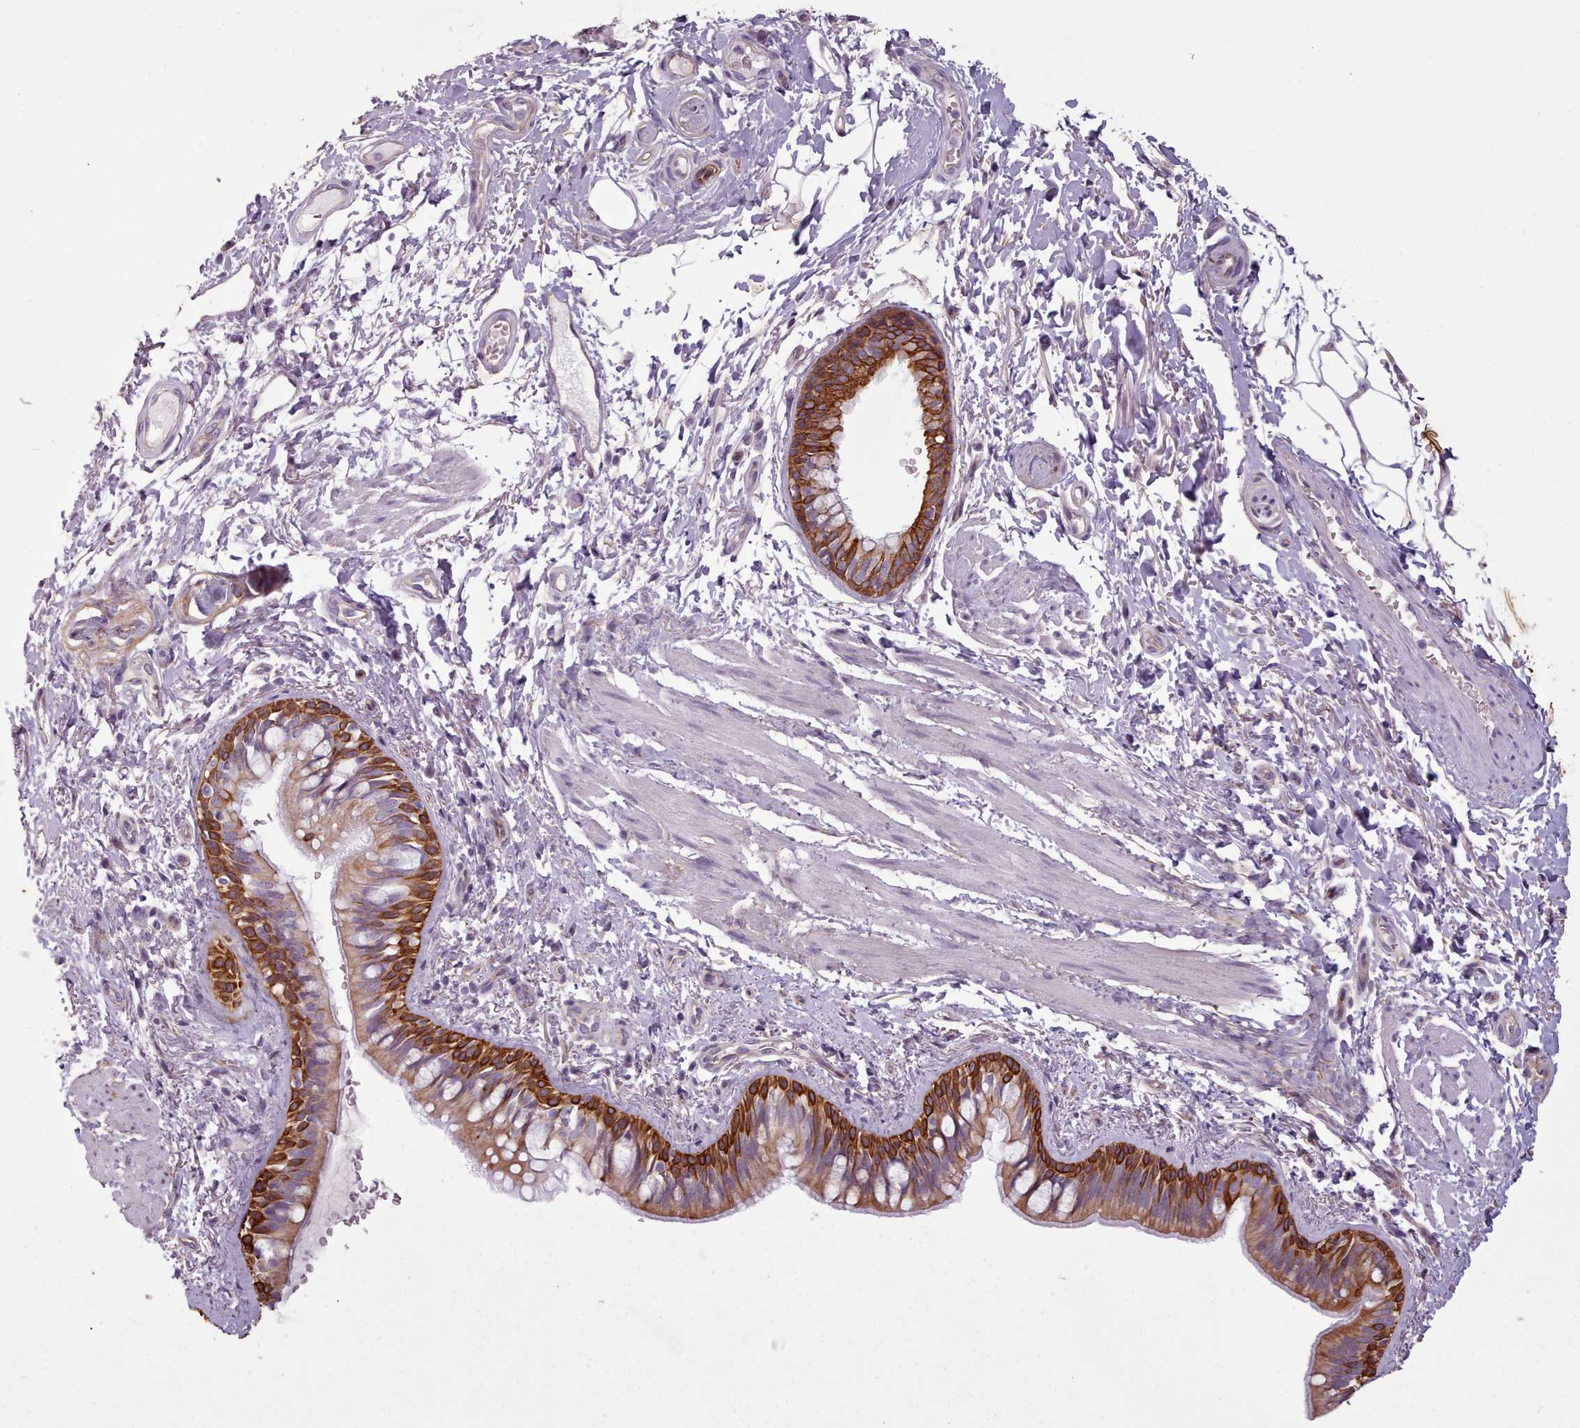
{"staining": {"intensity": "strong", "quantity": ">75%", "location": "cytoplasmic/membranous"}, "tissue": "bronchus", "cell_type": "Respiratory epithelial cells", "image_type": "normal", "snomed": [{"axis": "morphology", "description": "Normal tissue, NOS"}, {"axis": "topography", "description": "Lymph node"}, {"axis": "topography", "description": "Cartilage tissue"}, {"axis": "topography", "description": "Bronchus"}], "caption": "A high amount of strong cytoplasmic/membranous positivity is seen in about >75% of respiratory epithelial cells in normal bronchus.", "gene": "PLD4", "patient": {"sex": "female", "age": 70}}